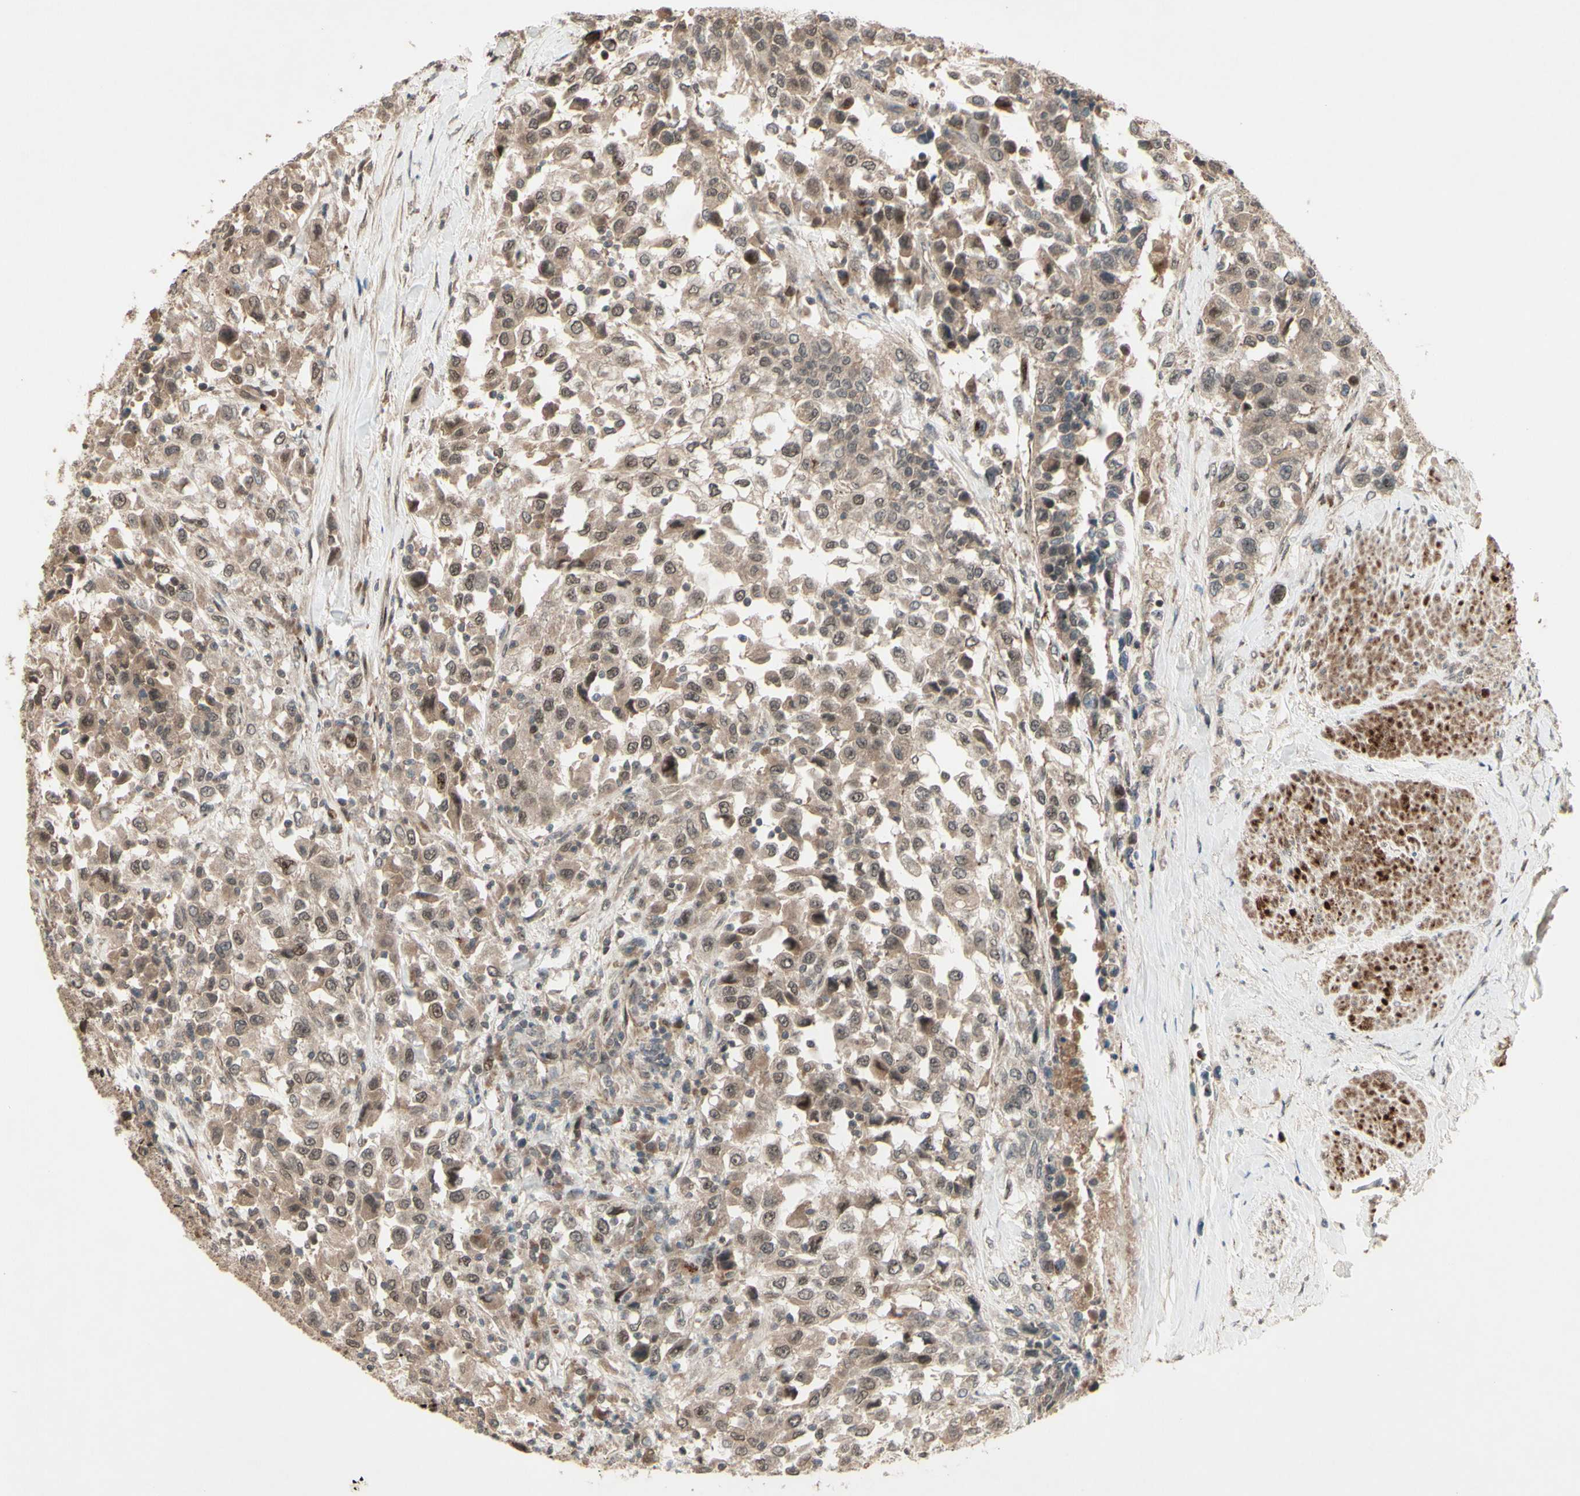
{"staining": {"intensity": "moderate", "quantity": ">75%", "location": "cytoplasmic/membranous,nuclear"}, "tissue": "urothelial cancer", "cell_type": "Tumor cells", "image_type": "cancer", "snomed": [{"axis": "morphology", "description": "Urothelial carcinoma, High grade"}, {"axis": "topography", "description": "Urinary bladder"}], "caption": "Brown immunohistochemical staining in urothelial carcinoma (high-grade) exhibits moderate cytoplasmic/membranous and nuclear staining in about >75% of tumor cells.", "gene": "MLF2", "patient": {"sex": "female", "age": 80}}